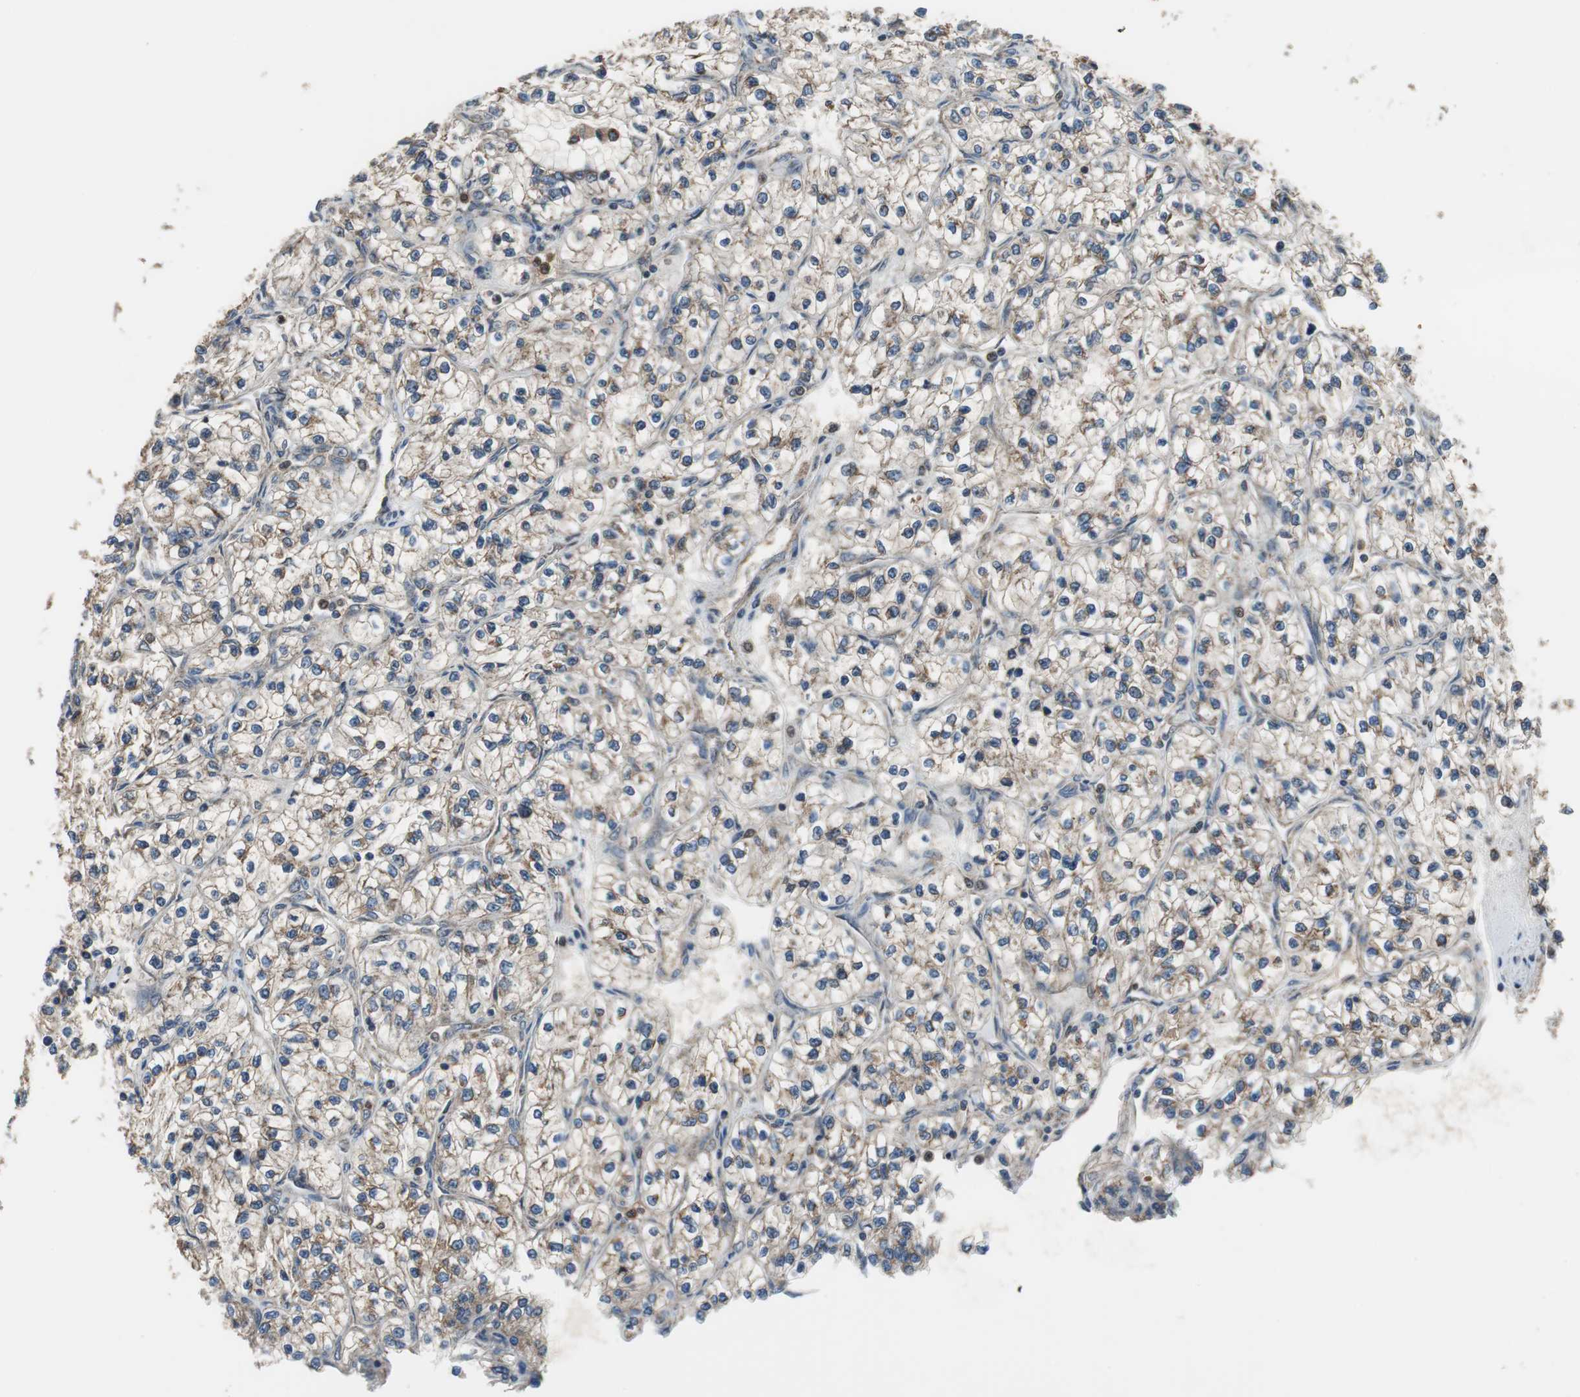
{"staining": {"intensity": "moderate", "quantity": "25%-75%", "location": "cytoplasmic/membranous"}, "tissue": "renal cancer", "cell_type": "Tumor cells", "image_type": "cancer", "snomed": [{"axis": "morphology", "description": "Adenocarcinoma, NOS"}, {"axis": "topography", "description": "Kidney"}], "caption": "There is medium levels of moderate cytoplasmic/membranous expression in tumor cells of renal cancer (adenocarcinoma), as demonstrated by immunohistochemical staining (brown color).", "gene": "PI4KB", "patient": {"sex": "female", "age": 57}}